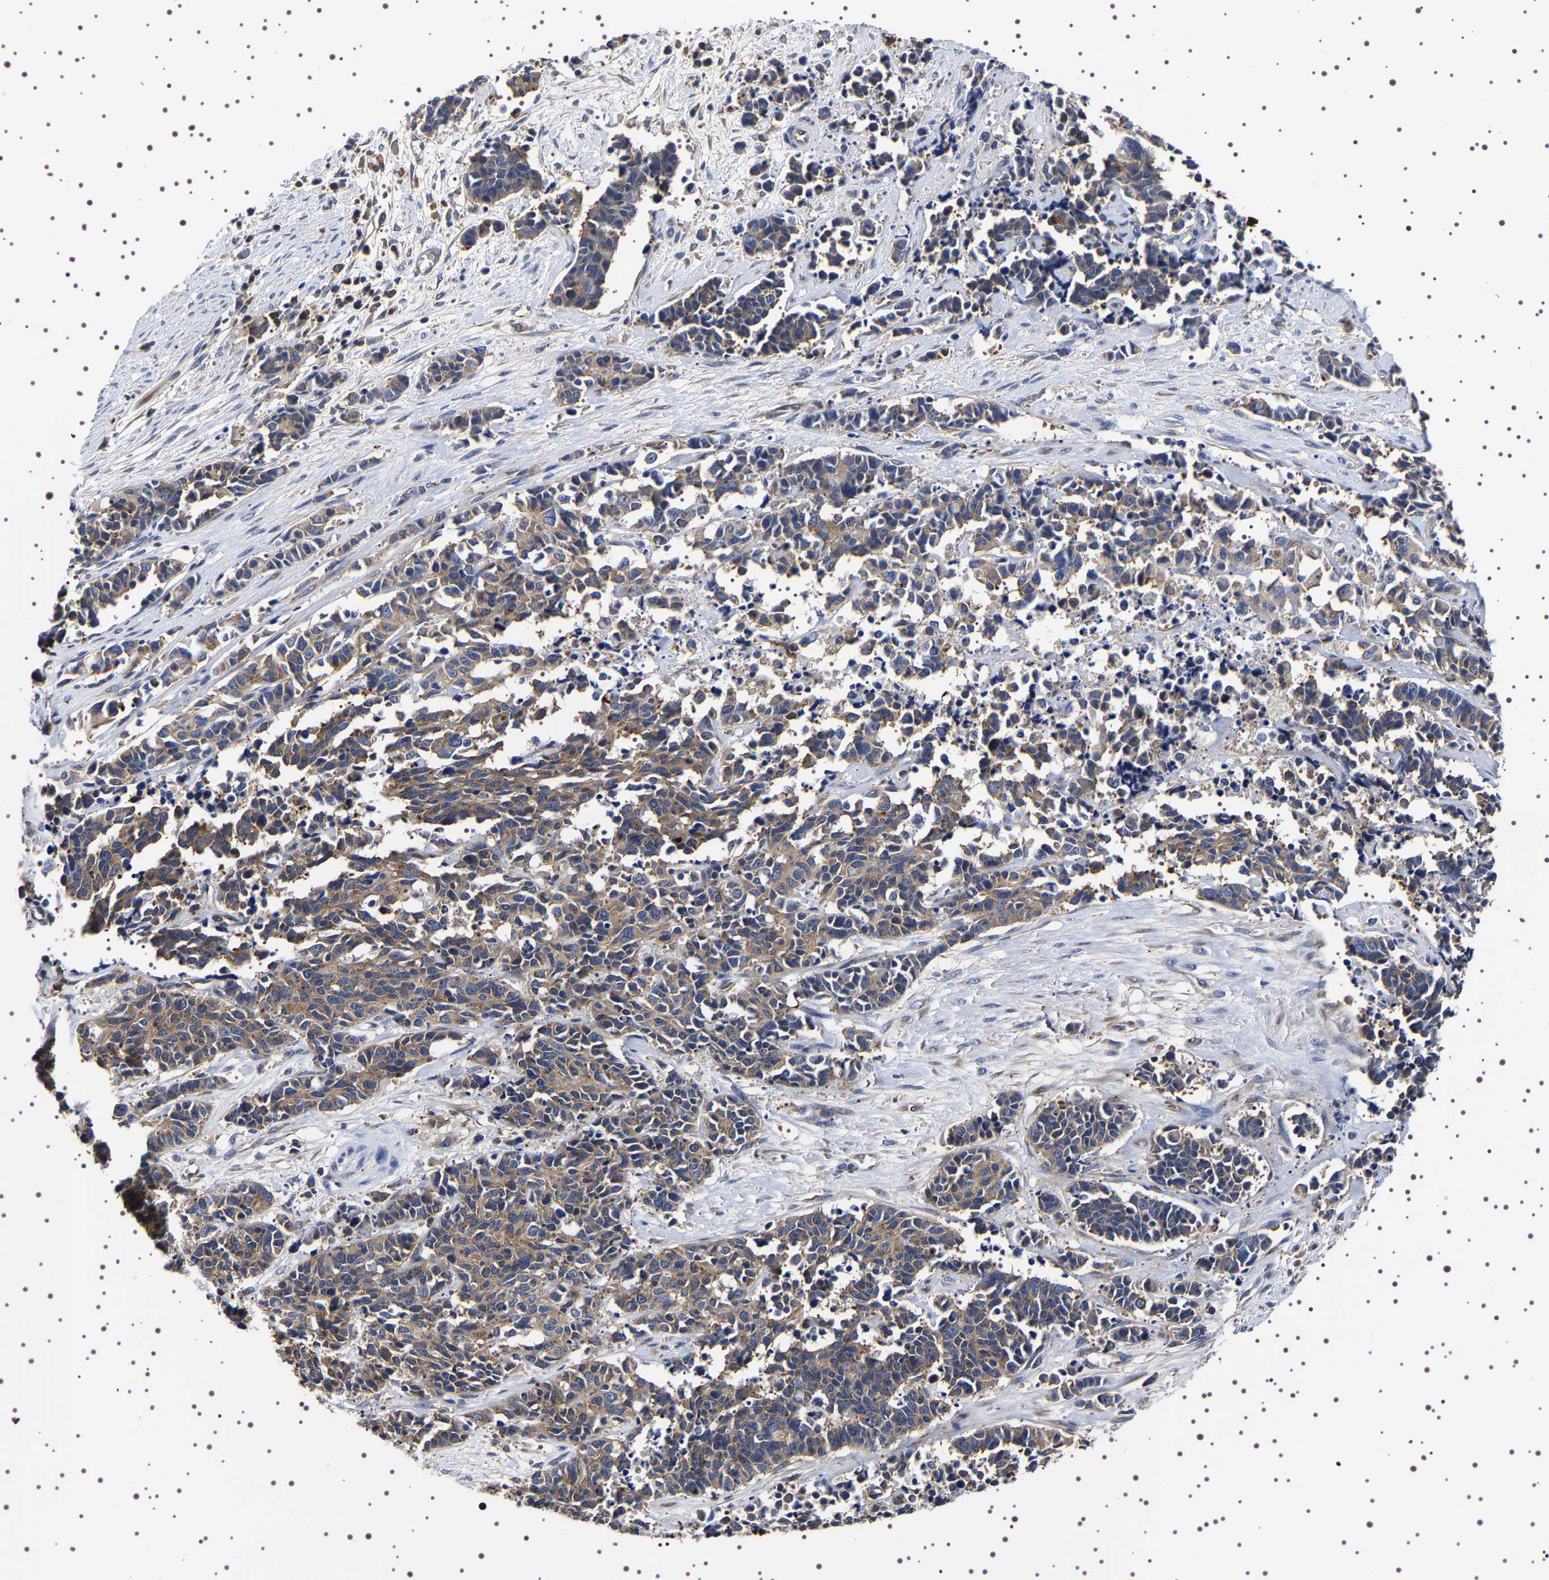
{"staining": {"intensity": "weak", "quantity": "25%-75%", "location": "cytoplasmic/membranous"}, "tissue": "cervical cancer", "cell_type": "Tumor cells", "image_type": "cancer", "snomed": [{"axis": "morphology", "description": "Squamous cell carcinoma, NOS"}, {"axis": "topography", "description": "Cervix"}], "caption": "This image displays immunohistochemistry (IHC) staining of human cervical cancer, with low weak cytoplasmic/membranous staining in approximately 25%-75% of tumor cells.", "gene": "DARS1", "patient": {"sex": "female", "age": 35}}